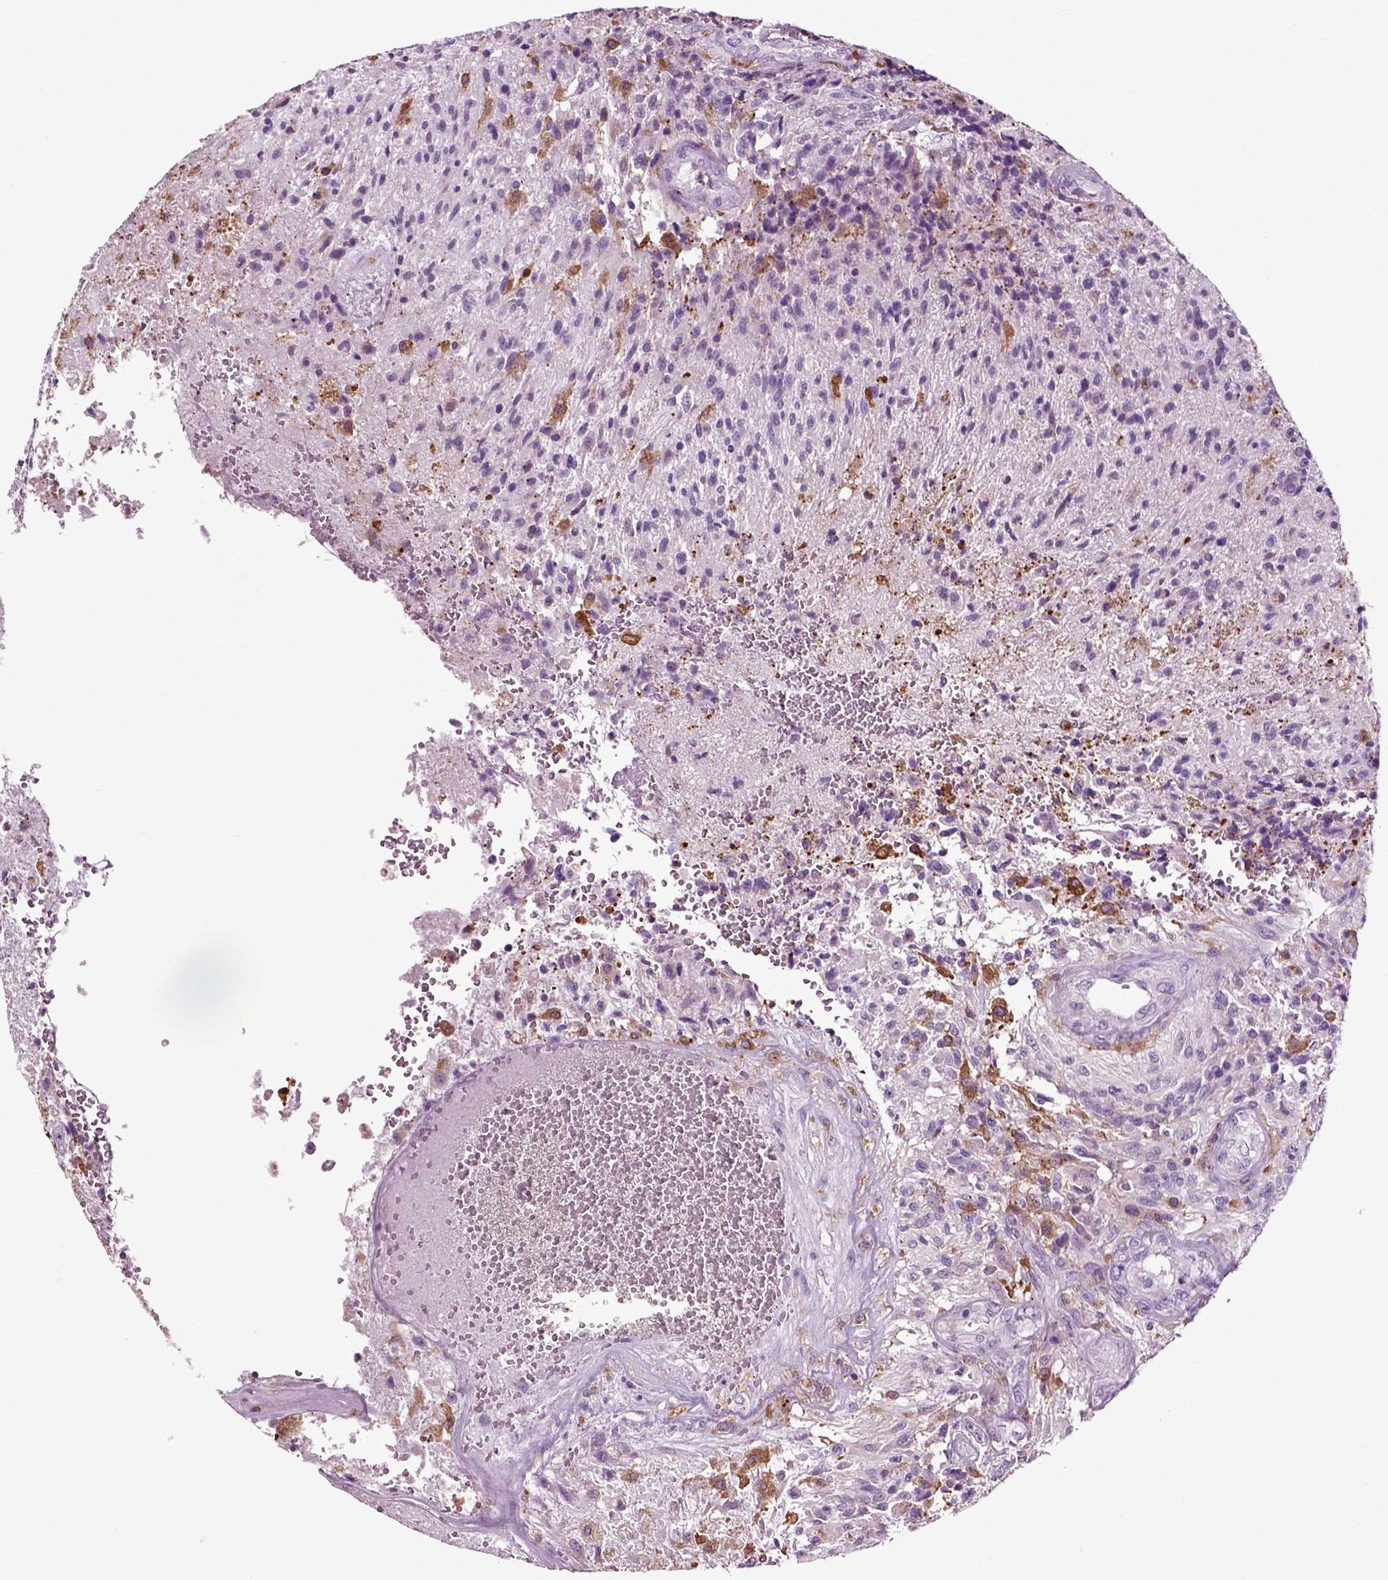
{"staining": {"intensity": "negative", "quantity": "none", "location": "none"}, "tissue": "glioma", "cell_type": "Tumor cells", "image_type": "cancer", "snomed": [{"axis": "morphology", "description": "Glioma, malignant, High grade"}, {"axis": "topography", "description": "Brain"}], "caption": "DAB (3,3'-diaminobenzidine) immunohistochemical staining of glioma shows no significant expression in tumor cells.", "gene": "DNAH10", "patient": {"sex": "male", "age": 56}}